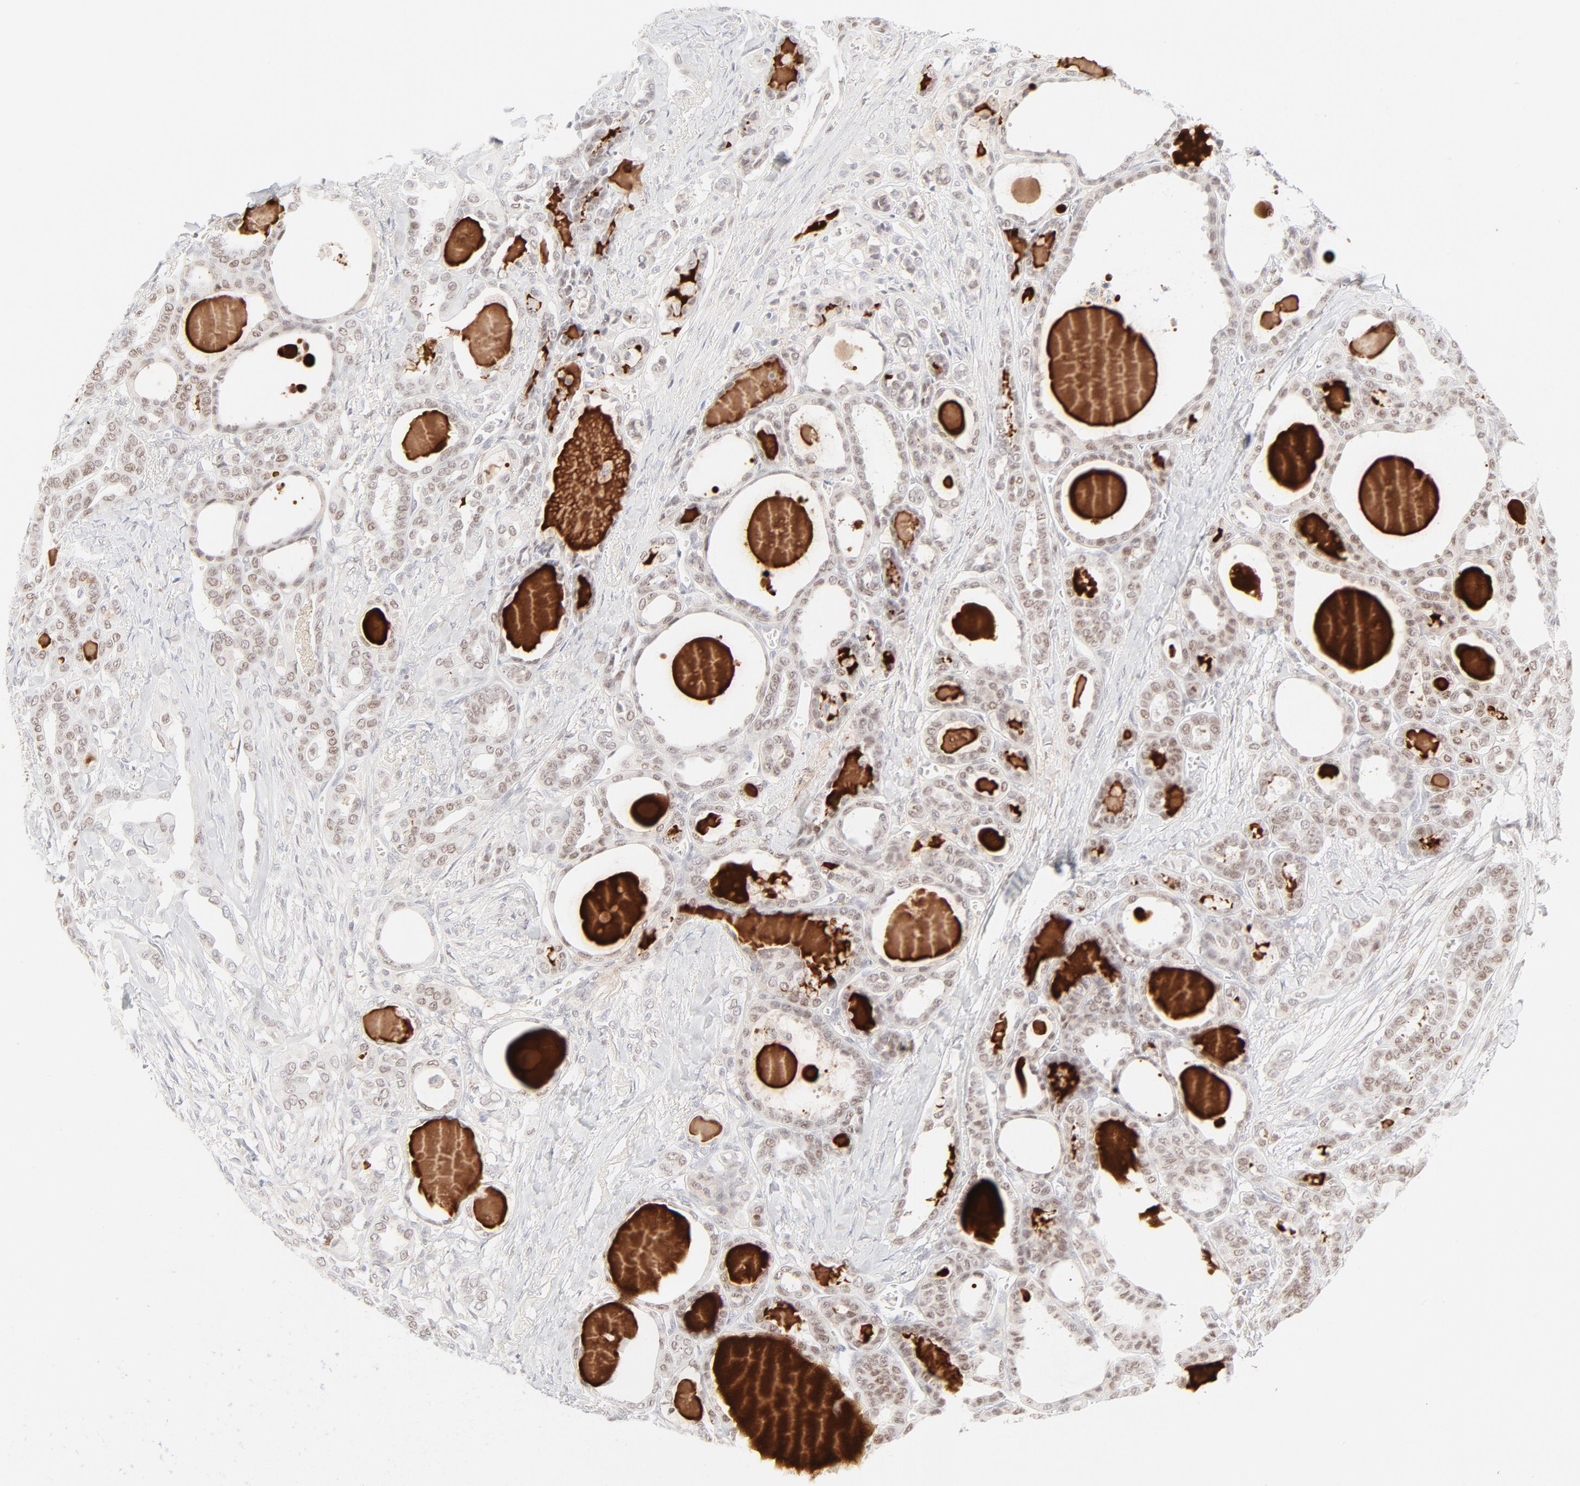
{"staining": {"intensity": "moderate", "quantity": ">75%", "location": "nuclear"}, "tissue": "thyroid cancer", "cell_type": "Tumor cells", "image_type": "cancer", "snomed": [{"axis": "morphology", "description": "Carcinoma, NOS"}, {"axis": "topography", "description": "Thyroid gland"}], "caption": "An immunohistochemistry (IHC) photomicrograph of neoplastic tissue is shown. Protein staining in brown shows moderate nuclear positivity in thyroid carcinoma within tumor cells.", "gene": "PRKCB", "patient": {"sex": "female", "age": 91}}